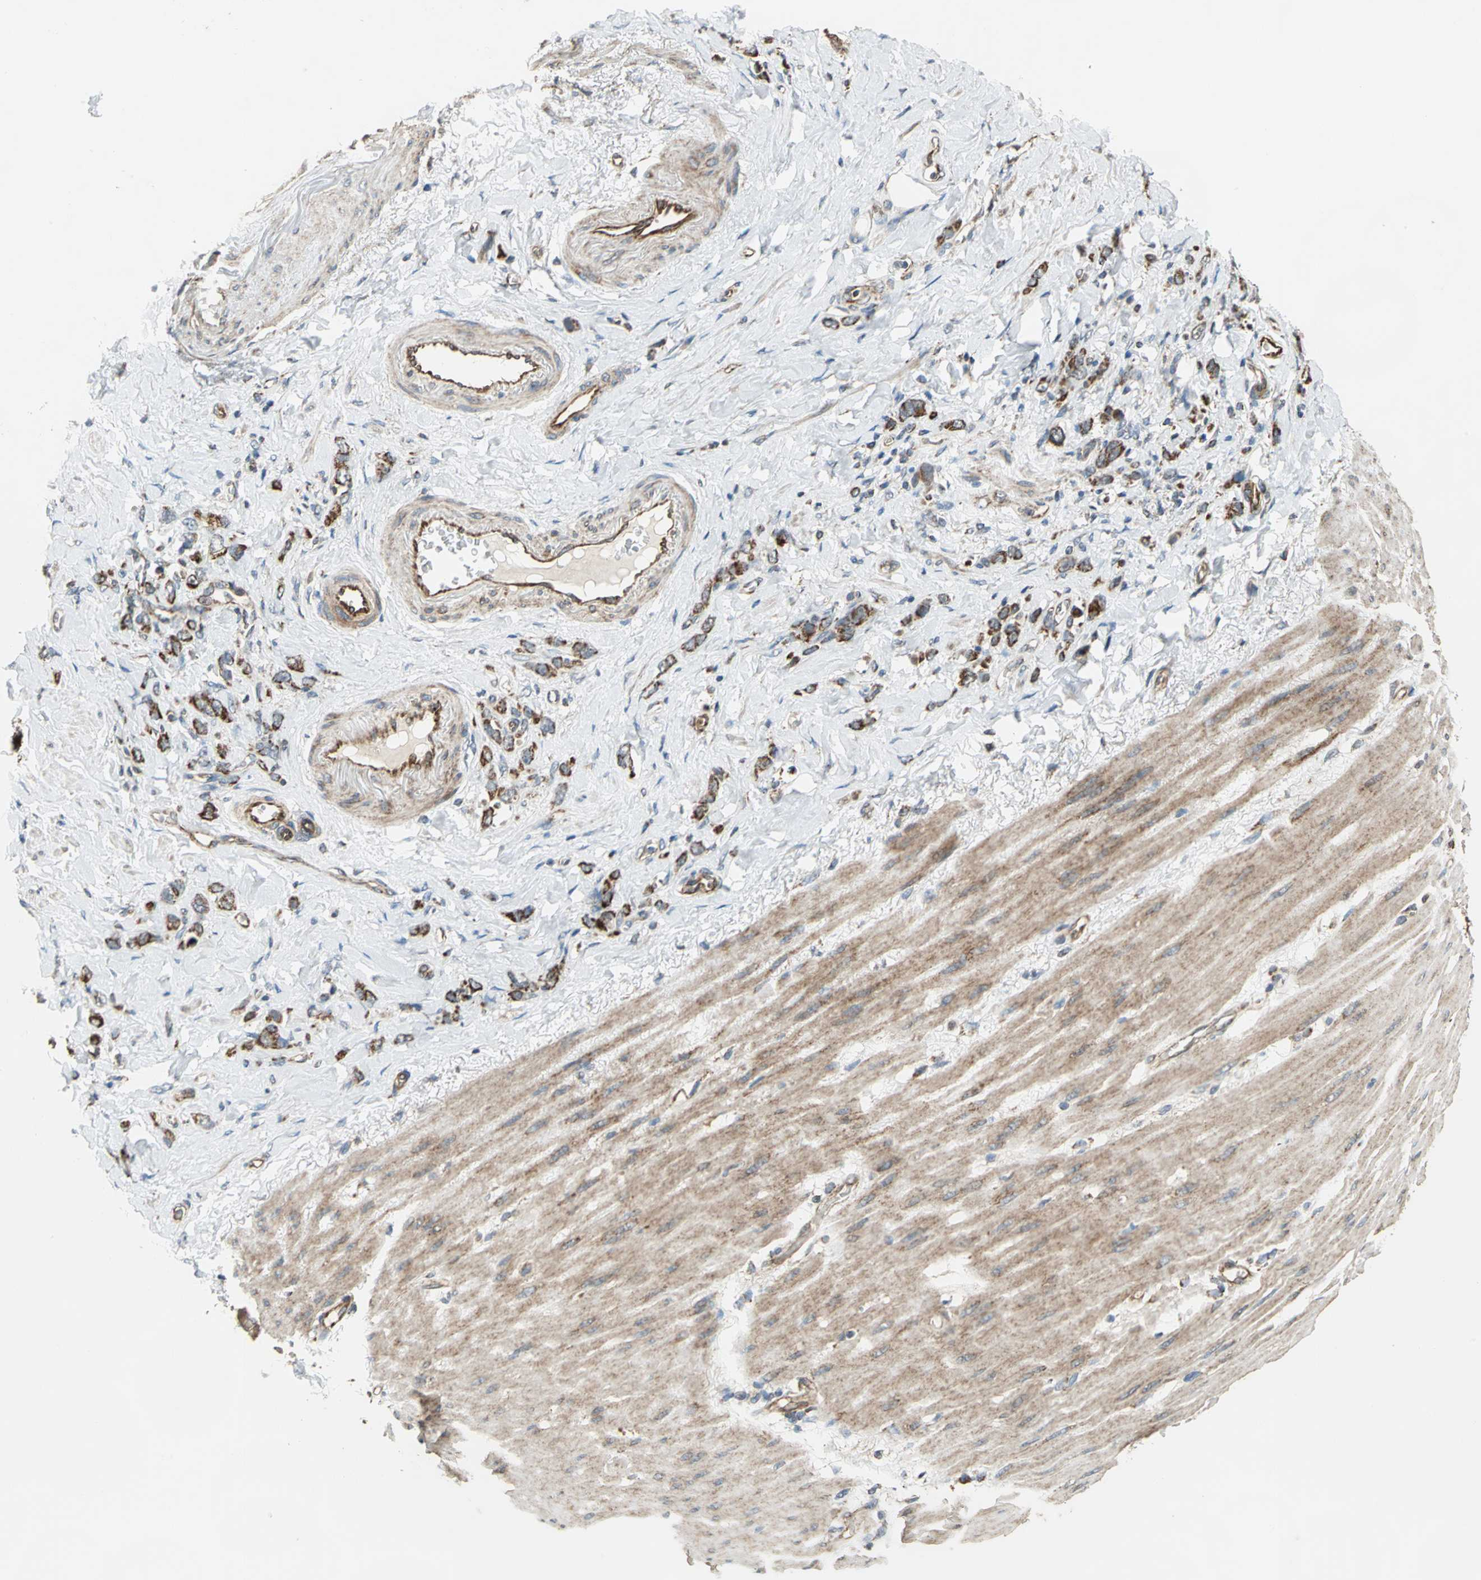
{"staining": {"intensity": "strong", "quantity": ">75%", "location": "cytoplasmic/membranous"}, "tissue": "stomach cancer", "cell_type": "Tumor cells", "image_type": "cancer", "snomed": [{"axis": "morphology", "description": "Normal tissue, NOS"}, {"axis": "morphology", "description": "Adenocarcinoma, NOS"}, {"axis": "topography", "description": "Stomach"}], "caption": "Tumor cells demonstrate strong cytoplasmic/membranous positivity in about >75% of cells in stomach cancer (adenocarcinoma).", "gene": "MRPS22", "patient": {"sex": "male", "age": 82}}